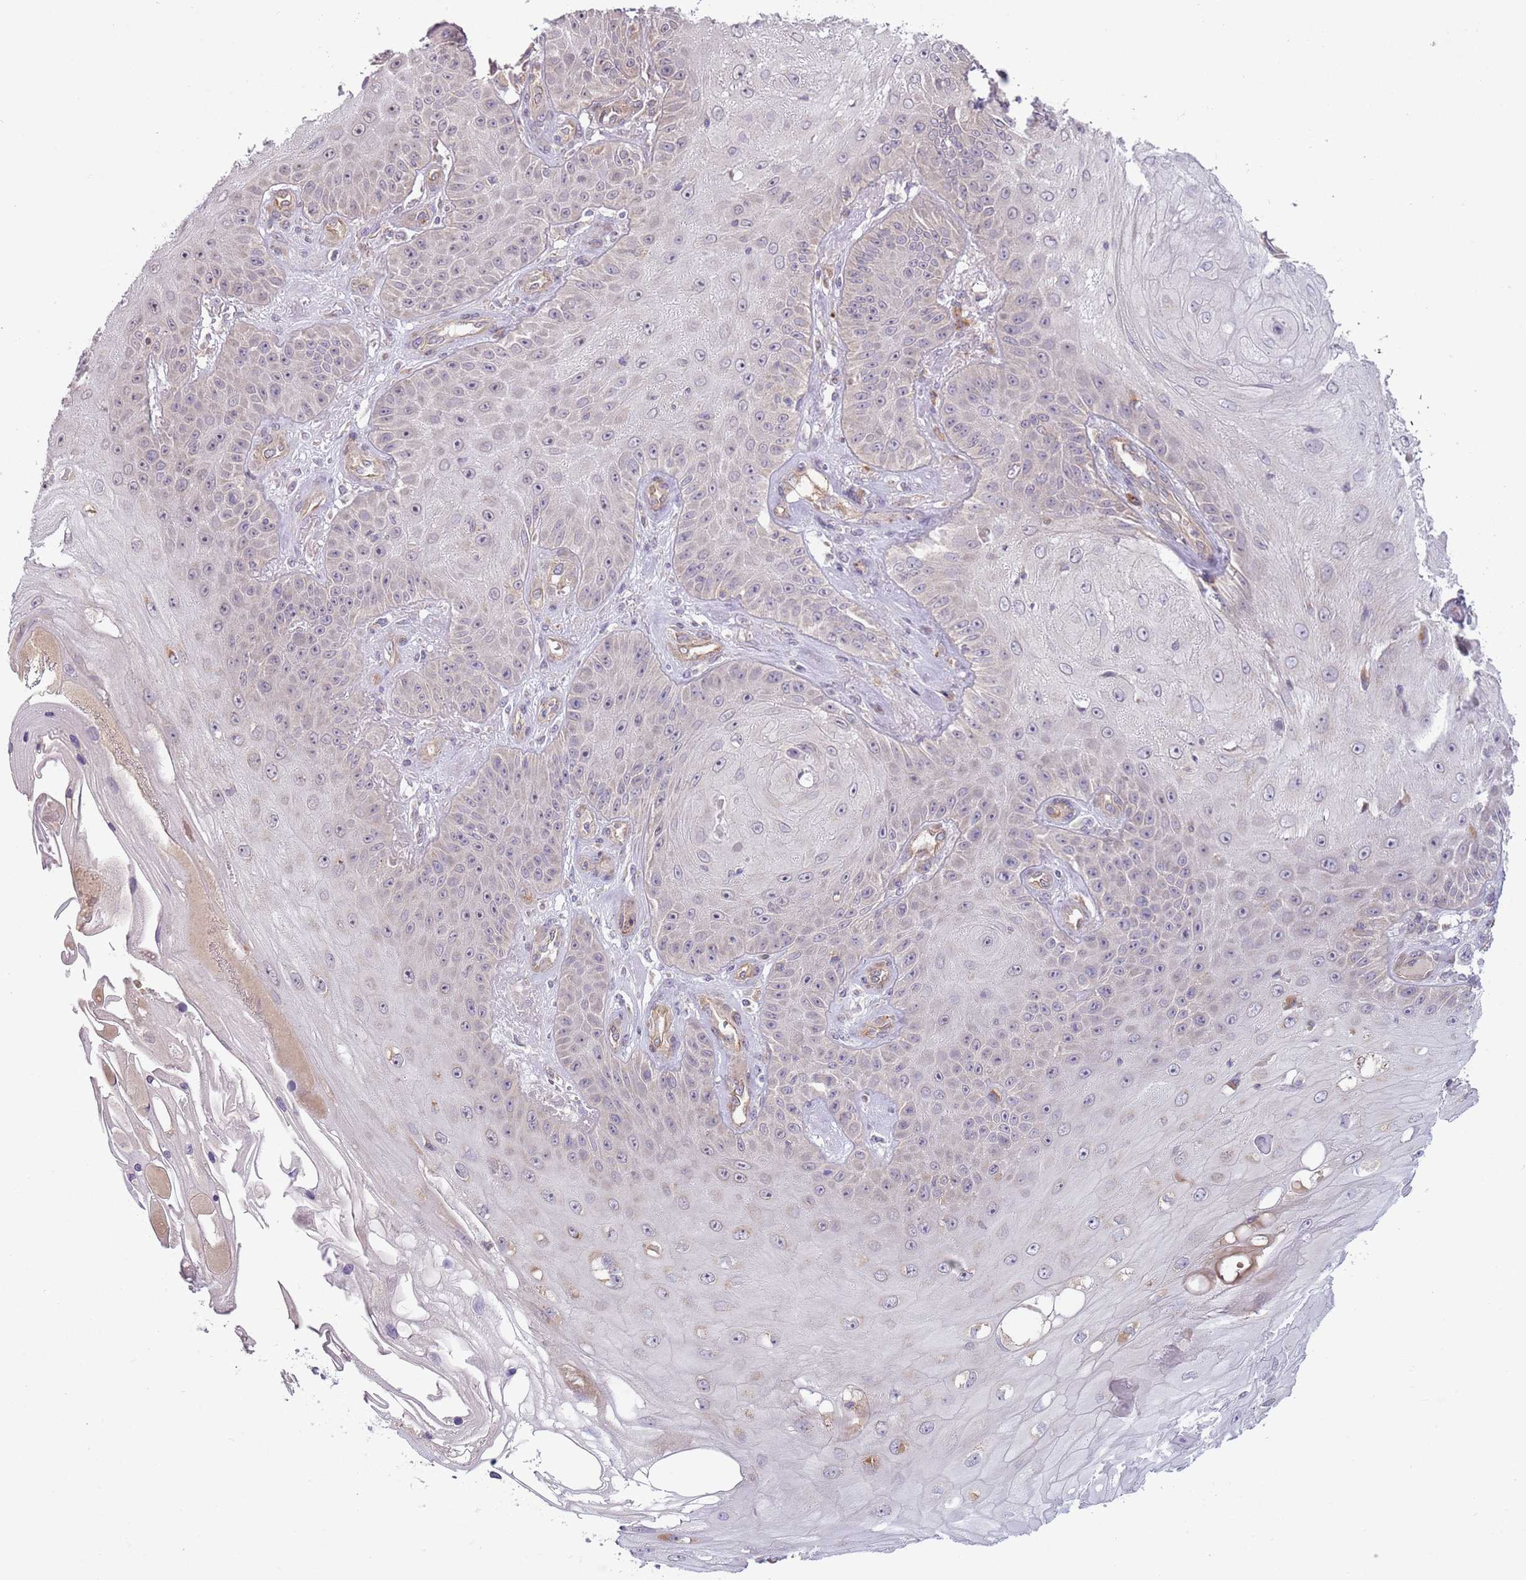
{"staining": {"intensity": "weak", "quantity": "<25%", "location": "cytoplasmic/membranous"}, "tissue": "skin cancer", "cell_type": "Tumor cells", "image_type": "cancer", "snomed": [{"axis": "morphology", "description": "Squamous cell carcinoma, NOS"}, {"axis": "topography", "description": "Skin"}], "caption": "Image shows no protein expression in tumor cells of skin cancer (squamous cell carcinoma) tissue. (Immunohistochemistry, brightfield microscopy, high magnification).", "gene": "SKOR2", "patient": {"sex": "male", "age": 70}}